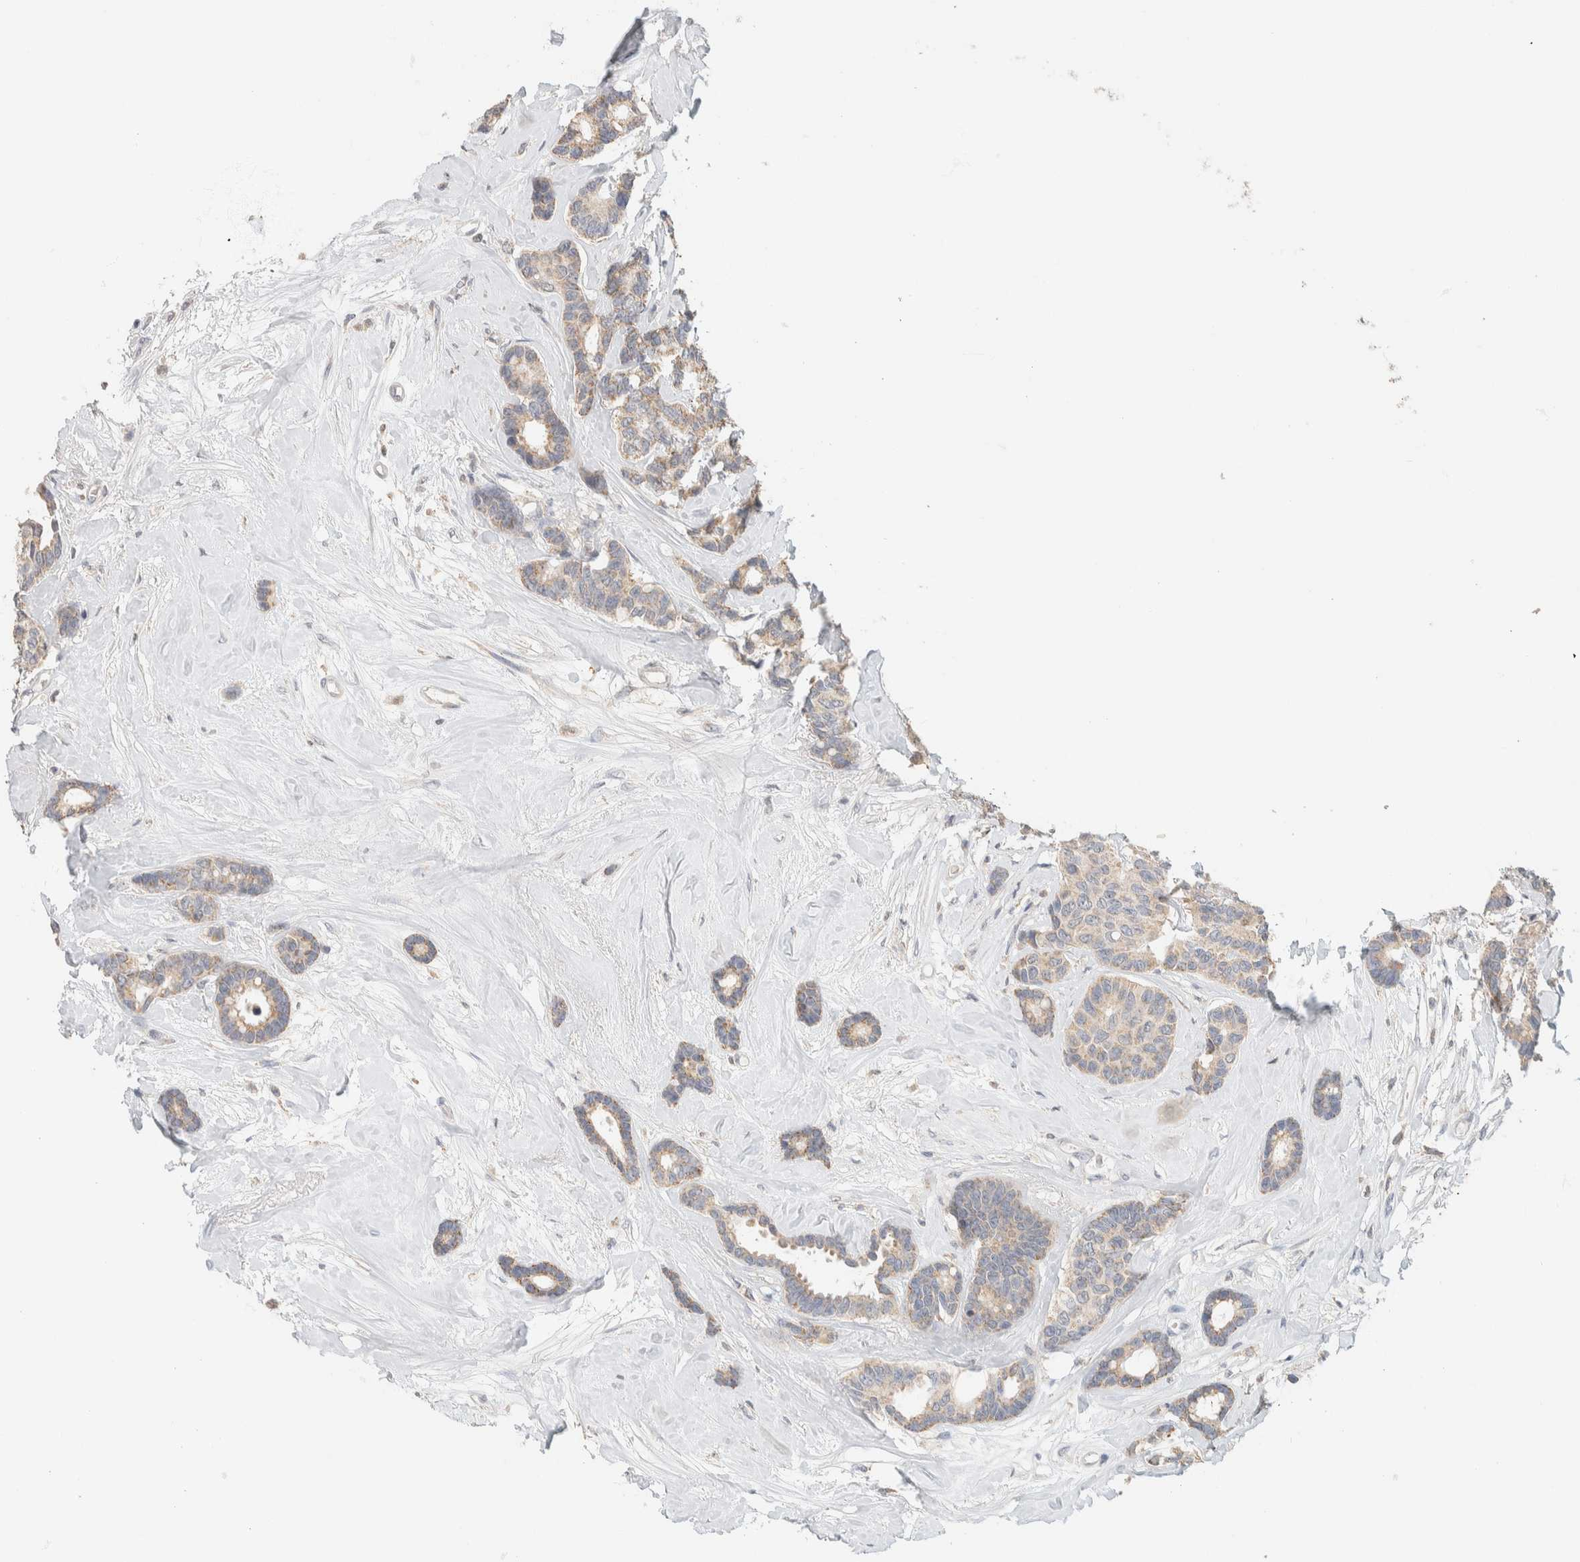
{"staining": {"intensity": "weak", "quantity": ">75%", "location": "cytoplasmic/membranous"}, "tissue": "breast cancer", "cell_type": "Tumor cells", "image_type": "cancer", "snomed": [{"axis": "morphology", "description": "Duct carcinoma"}, {"axis": "topography", "description": "Breast"}], "caption": "Weak cytoplasmic/membranous staining is seen in about >75% of tumor cells in breast cancer. (DAB (3,3'-diaminobenzidine) = brown stain, brightfield microscopy at high magnification).", "gene": "HDHD3", "patient": {"sex": "female", "age": 87}}